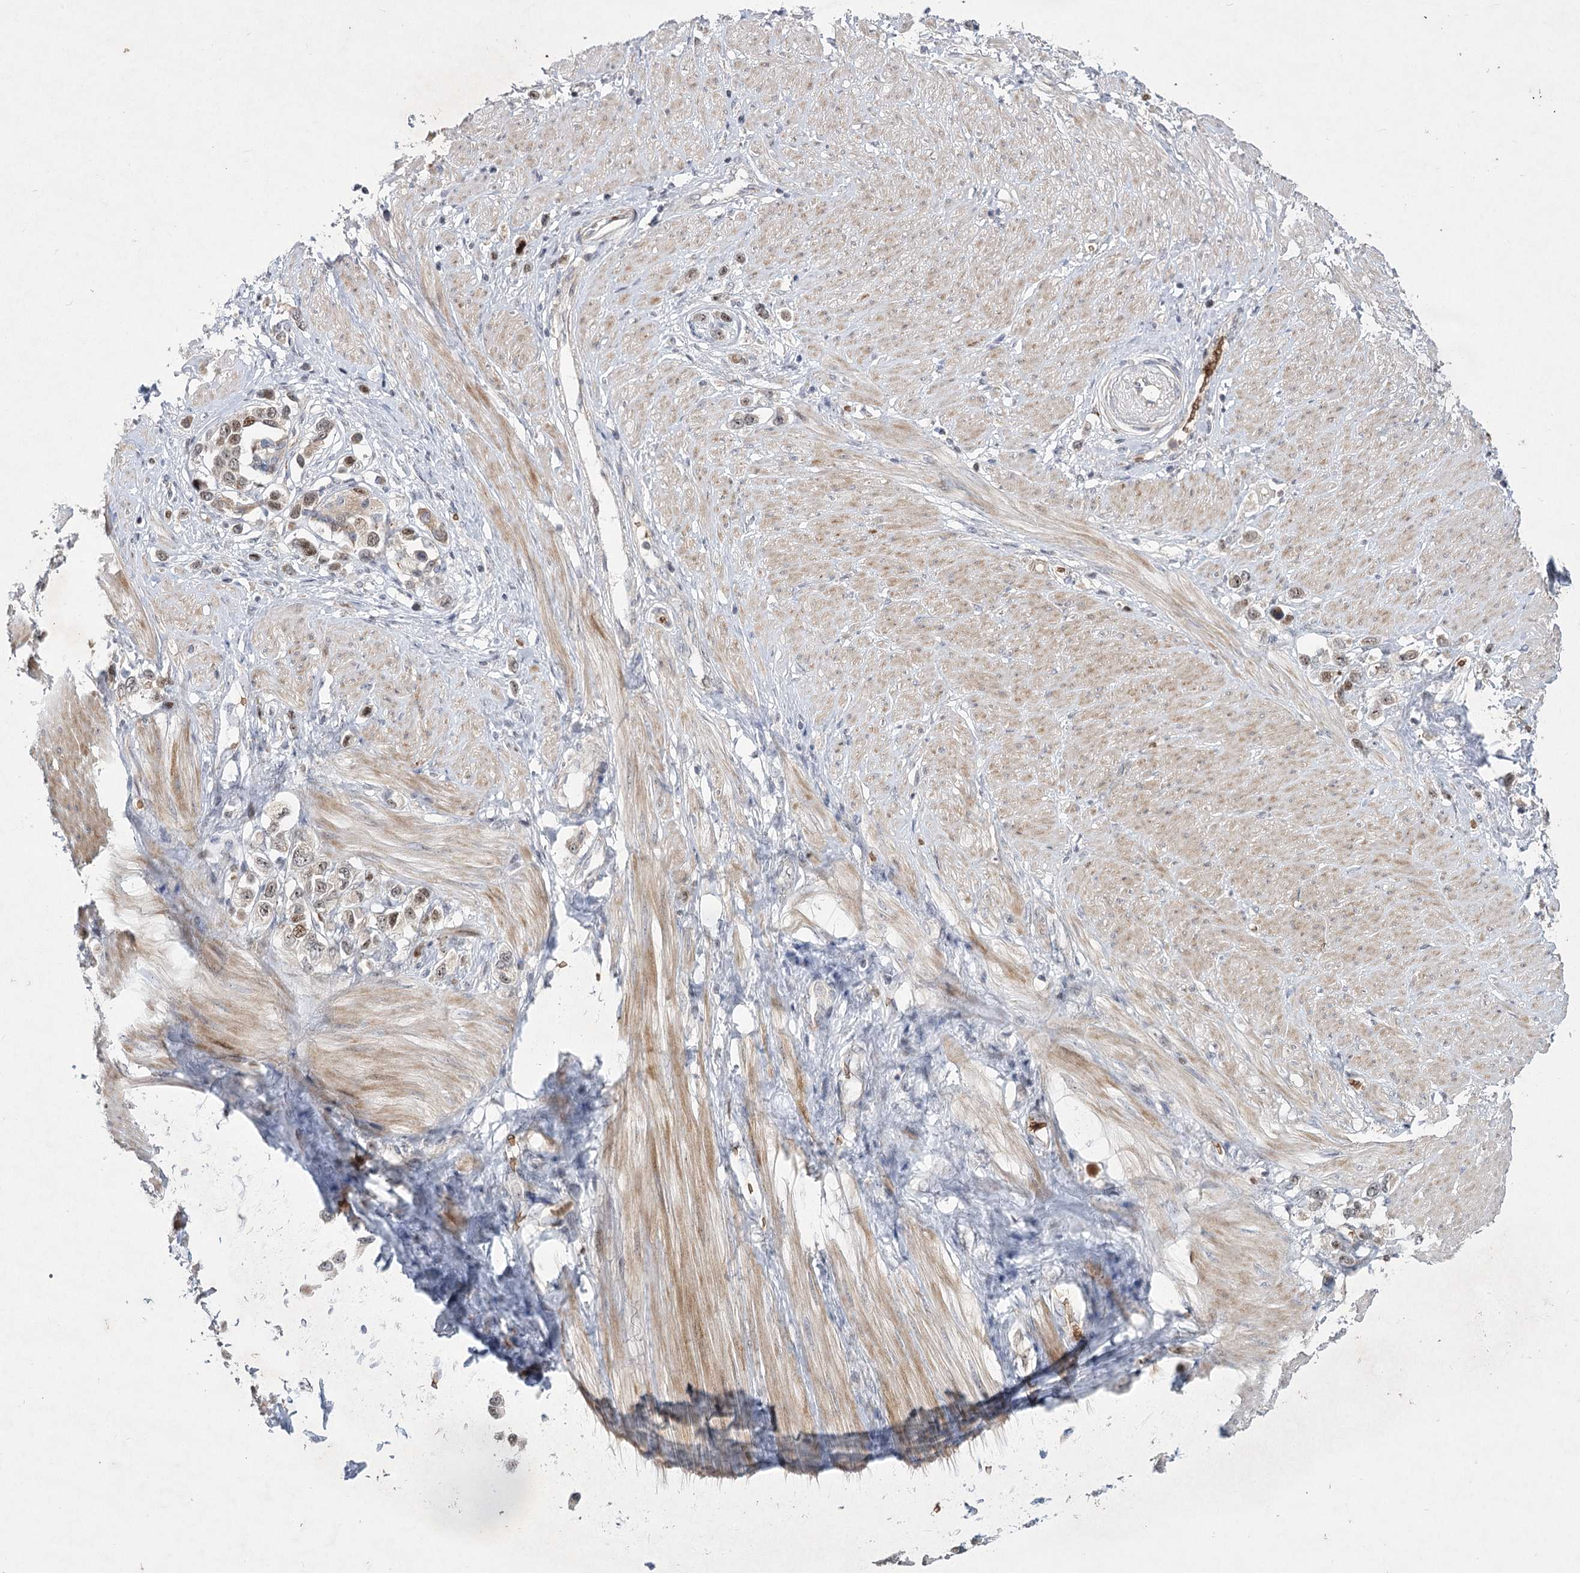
{"staining": {"intensity": "moderate", "quantity": "25%-75%", "location": "nuclear"}, "tissue": "stomach cancer", "cell_type": "Tumor cells", "image_type": "cancer", "snomed": [{"axis": "morphology", "description": "Adenocarcinoma, NOS"}, {"axis": "topography", "description": "Stomach"}], "caption": "IHC photomicrograph of human stomach adenocarcinoma stained for a protein (brown), which displays medium levels of moderate nuclear expression in about 25%-75% of tumor cells.", "gene": "NSMCE4A", "patient": {"sex": "female", "age": 65}}